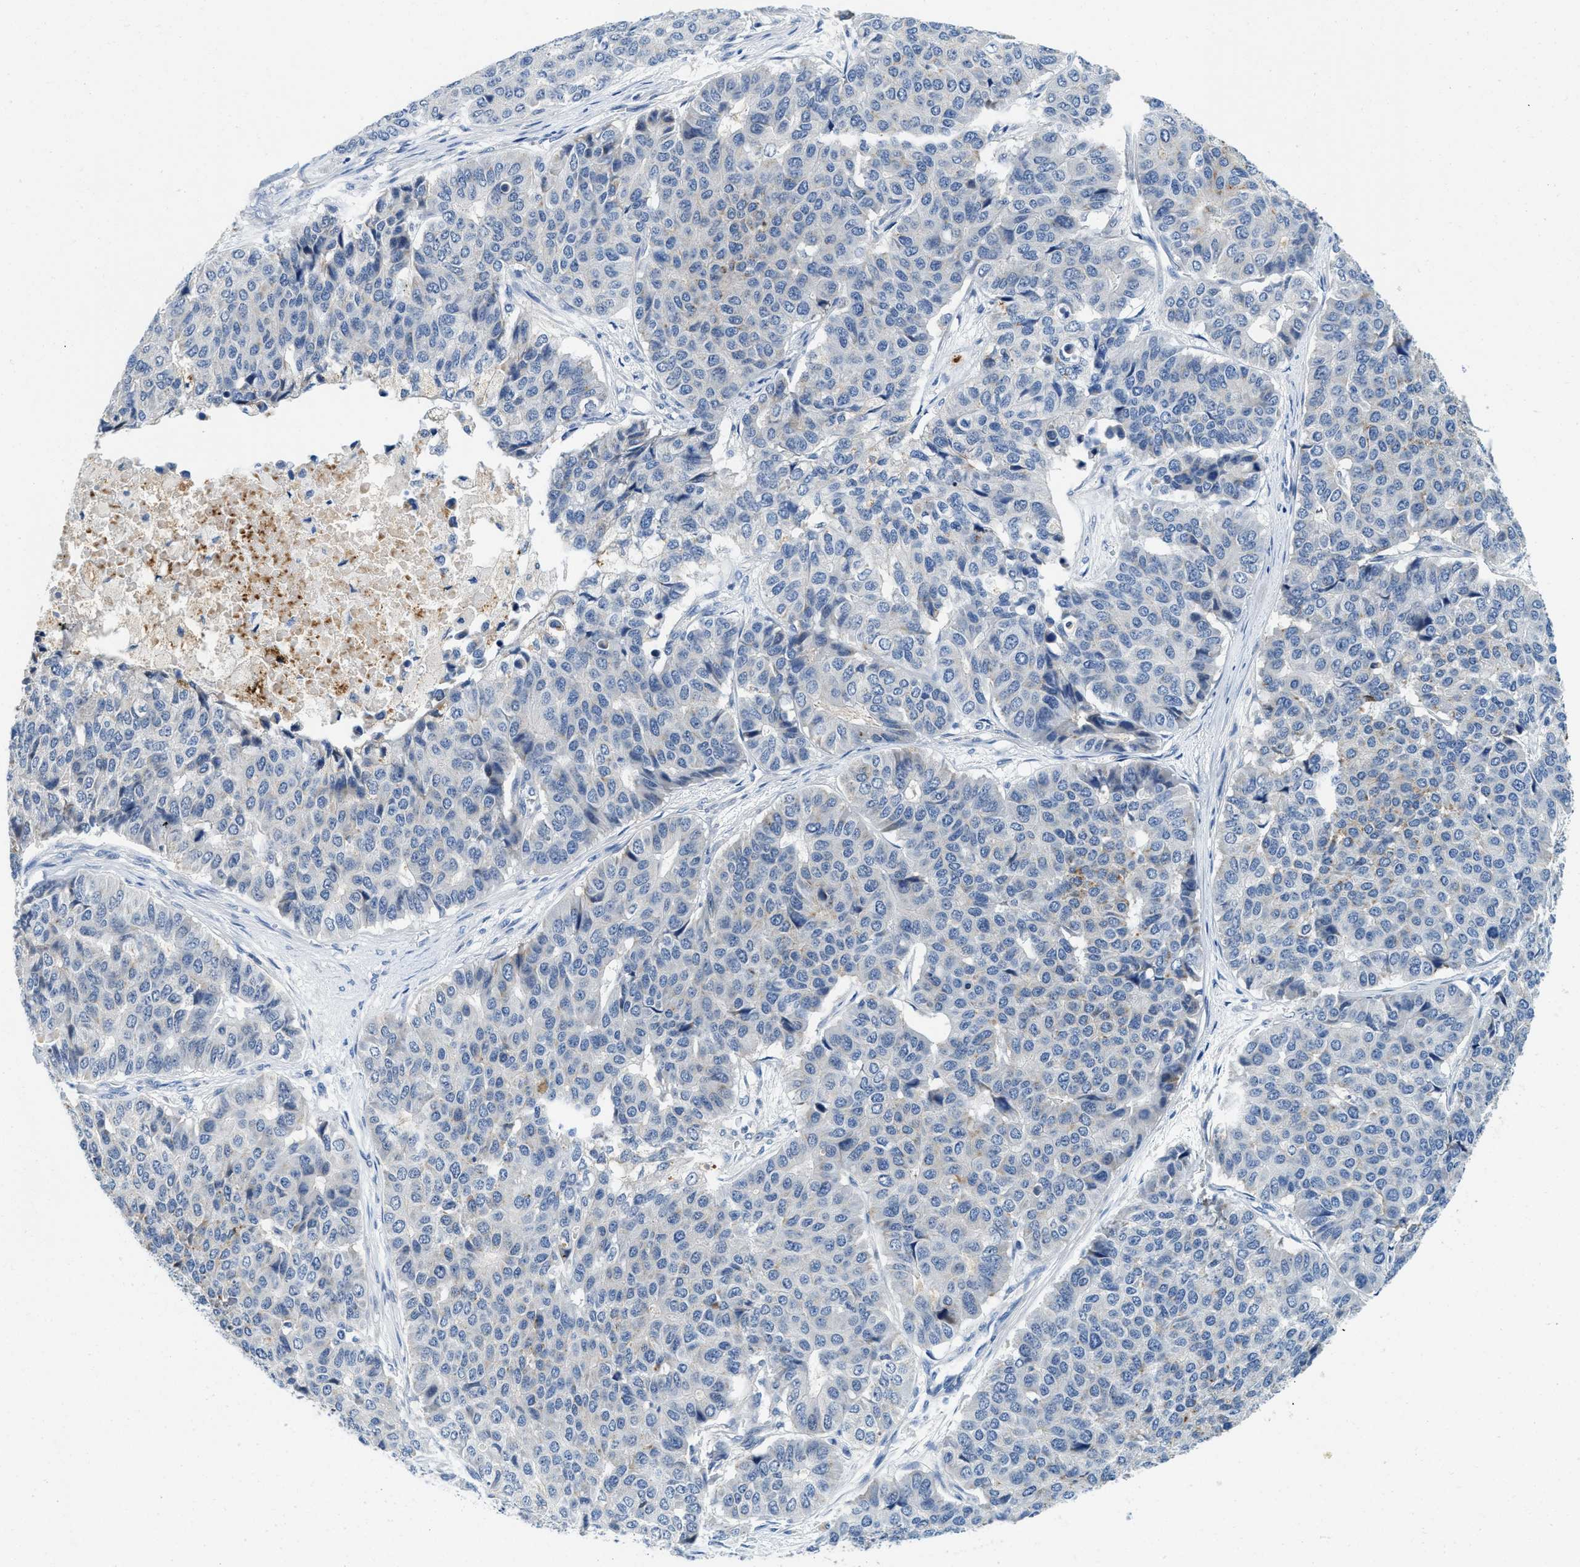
{"staining": {"intensity": "moderate", "quantity": "<25%", "location": "cytoplasmic/membranous"}, "tissue": "pancreatic cancer", "cell_type": "Tumor cells", "image_type": "cancer", "snomed": [{"axis": "morphology", "description": "Adenocarcinoma, NOS"}, {"axis": "topography", "description": "Pancreas"}], "caption": "This image shows IHC staining of human adenocarcinoma (pancreatic), with low moderate cytoplasmic/membranous positivity in approximately <25% of tumor cells.", "gene": "TSPAN3", "patient": {"sex": "male", "age": 50}}